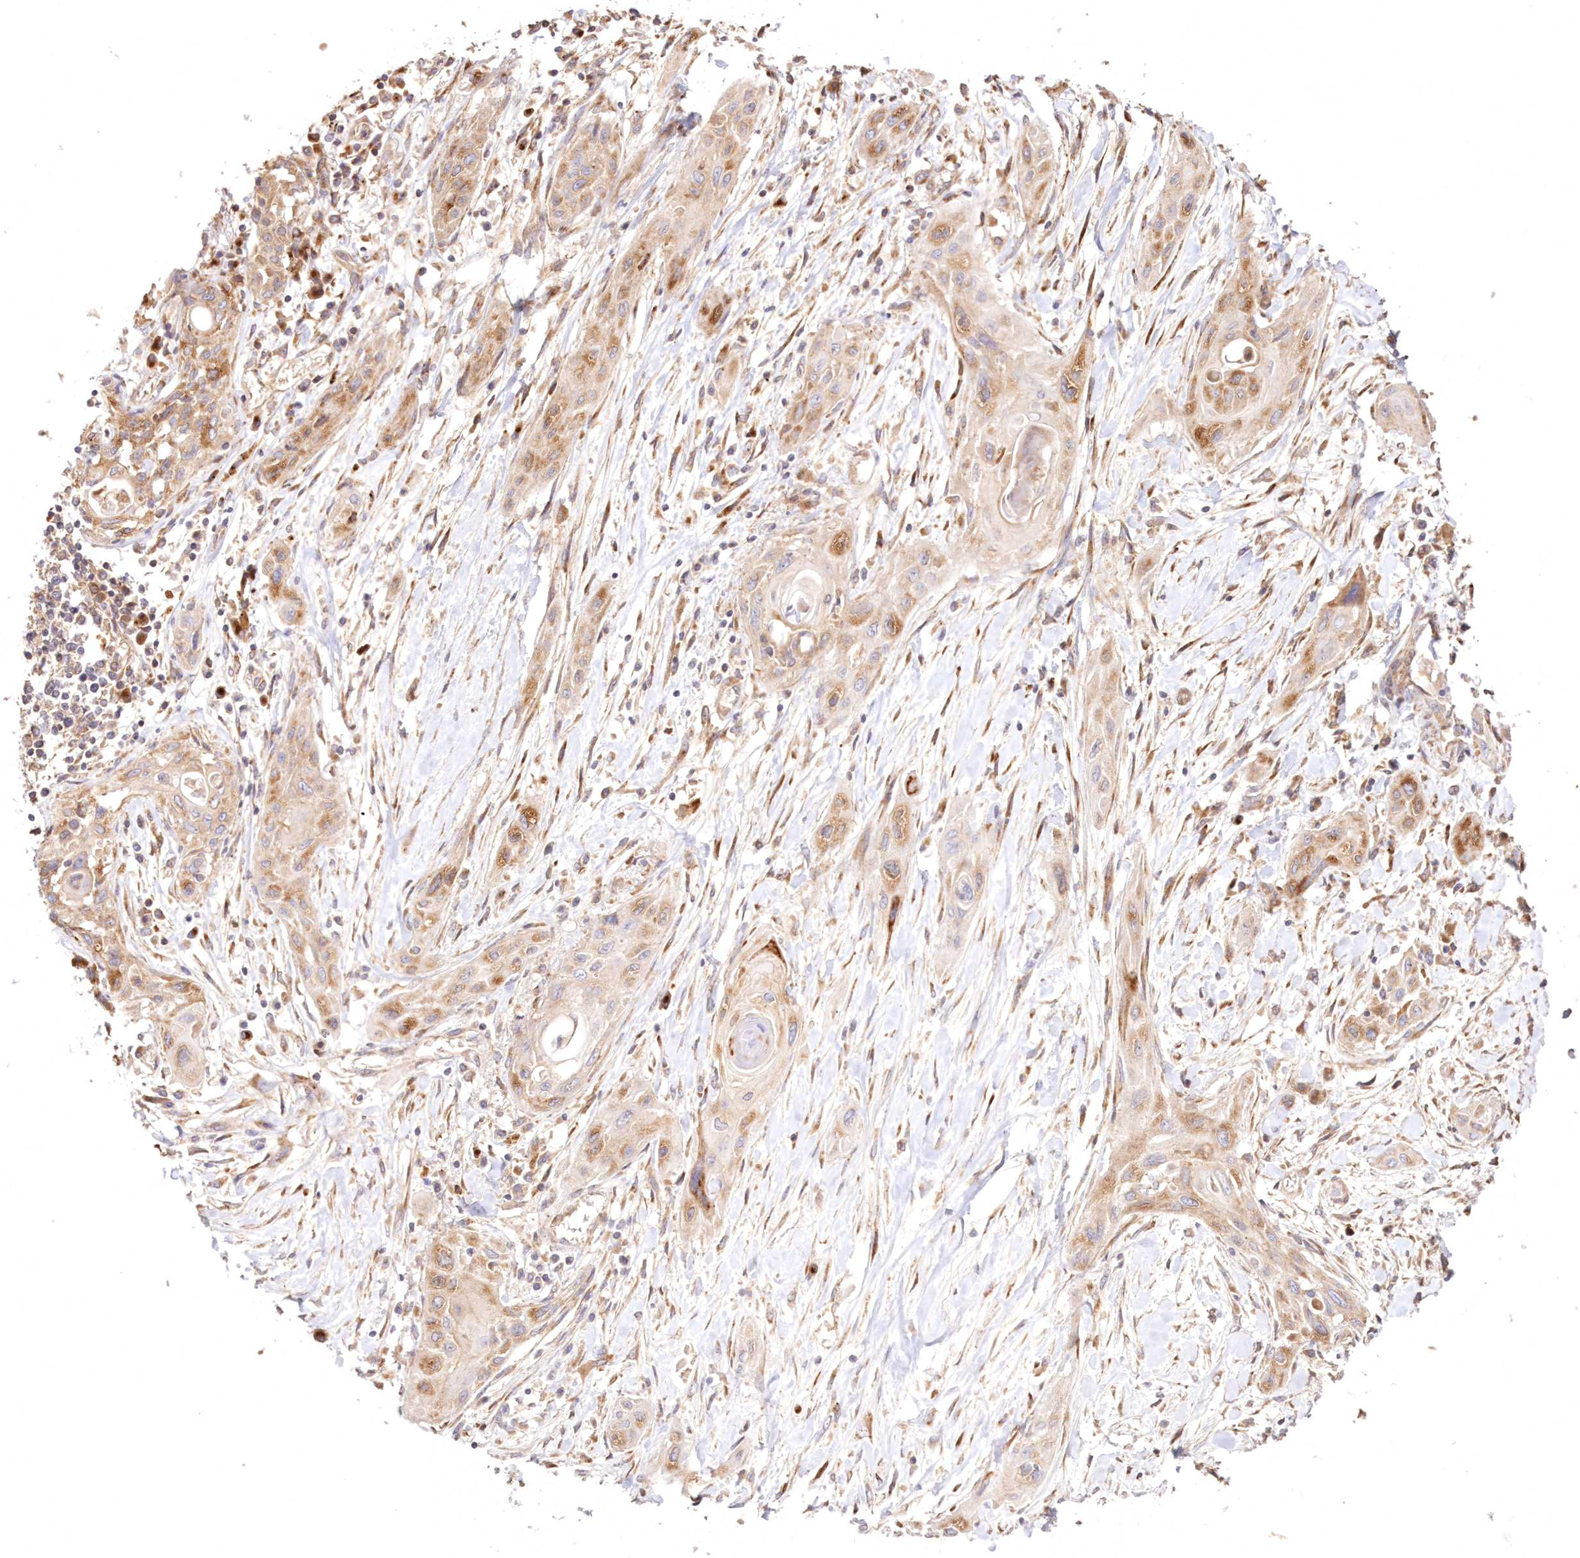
{"staining": {"intensity": "moderate", "quantity": ">75%", "location": "cytoplasmic/membranous"}, "tissue": "lung cancer", "cell_type": "Tumor cells", "image_type": "cancer", "snomed": [{"axis": "morphology", "description": "Squamous cell carcinoma, NOS"}, {"axis": "topography", "description": "Lung"}], "caption": "Brown immunohistochemical staining in lung cancer (squamous cell carcinoma) demonstrates moderate cytoplasmic/membranous expression in approximately >75% of tumor cells.", "gene": "DDO", "patient": {"sex": "female", "age": 47}}